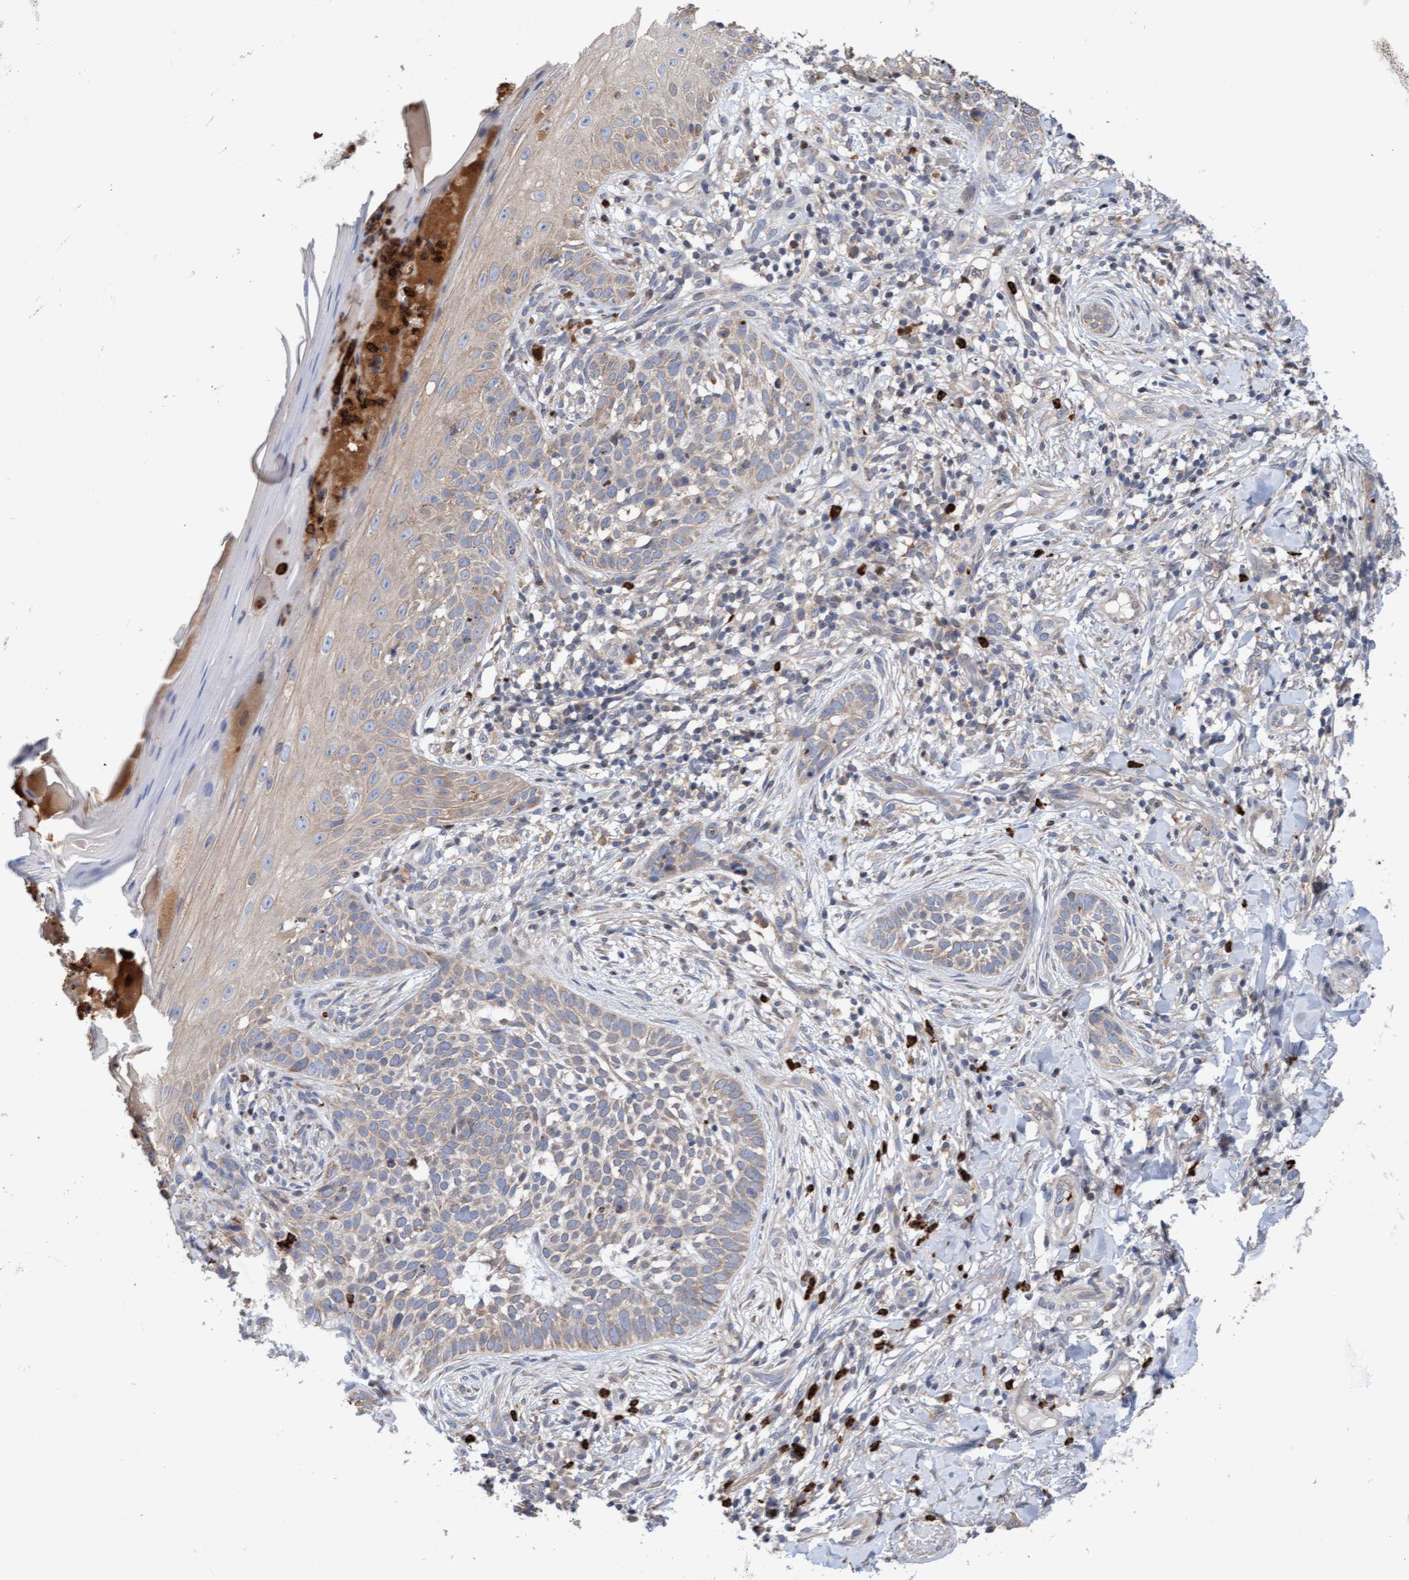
{"staining": {"intensity": "weak", "quantity": "<25%", "location": "cytoplasmic/membranous"}, "tissue": "skin cancer", "cell_type": "Tumor cells", "image_type": "cancer", "snomed": [{"axis": "morphology", "description": "Normal tissue, NOS"}, {"axis": "morphology", "description": "Basal cell carcinoma"}, {"axis": "topography", "description": "Skin"}], "caption": "The photomicrograph demonstrates no staining of tumor cells in skin cancer.", "gene": "MMP8", "patient": {"sex": "male", "age": 67}}